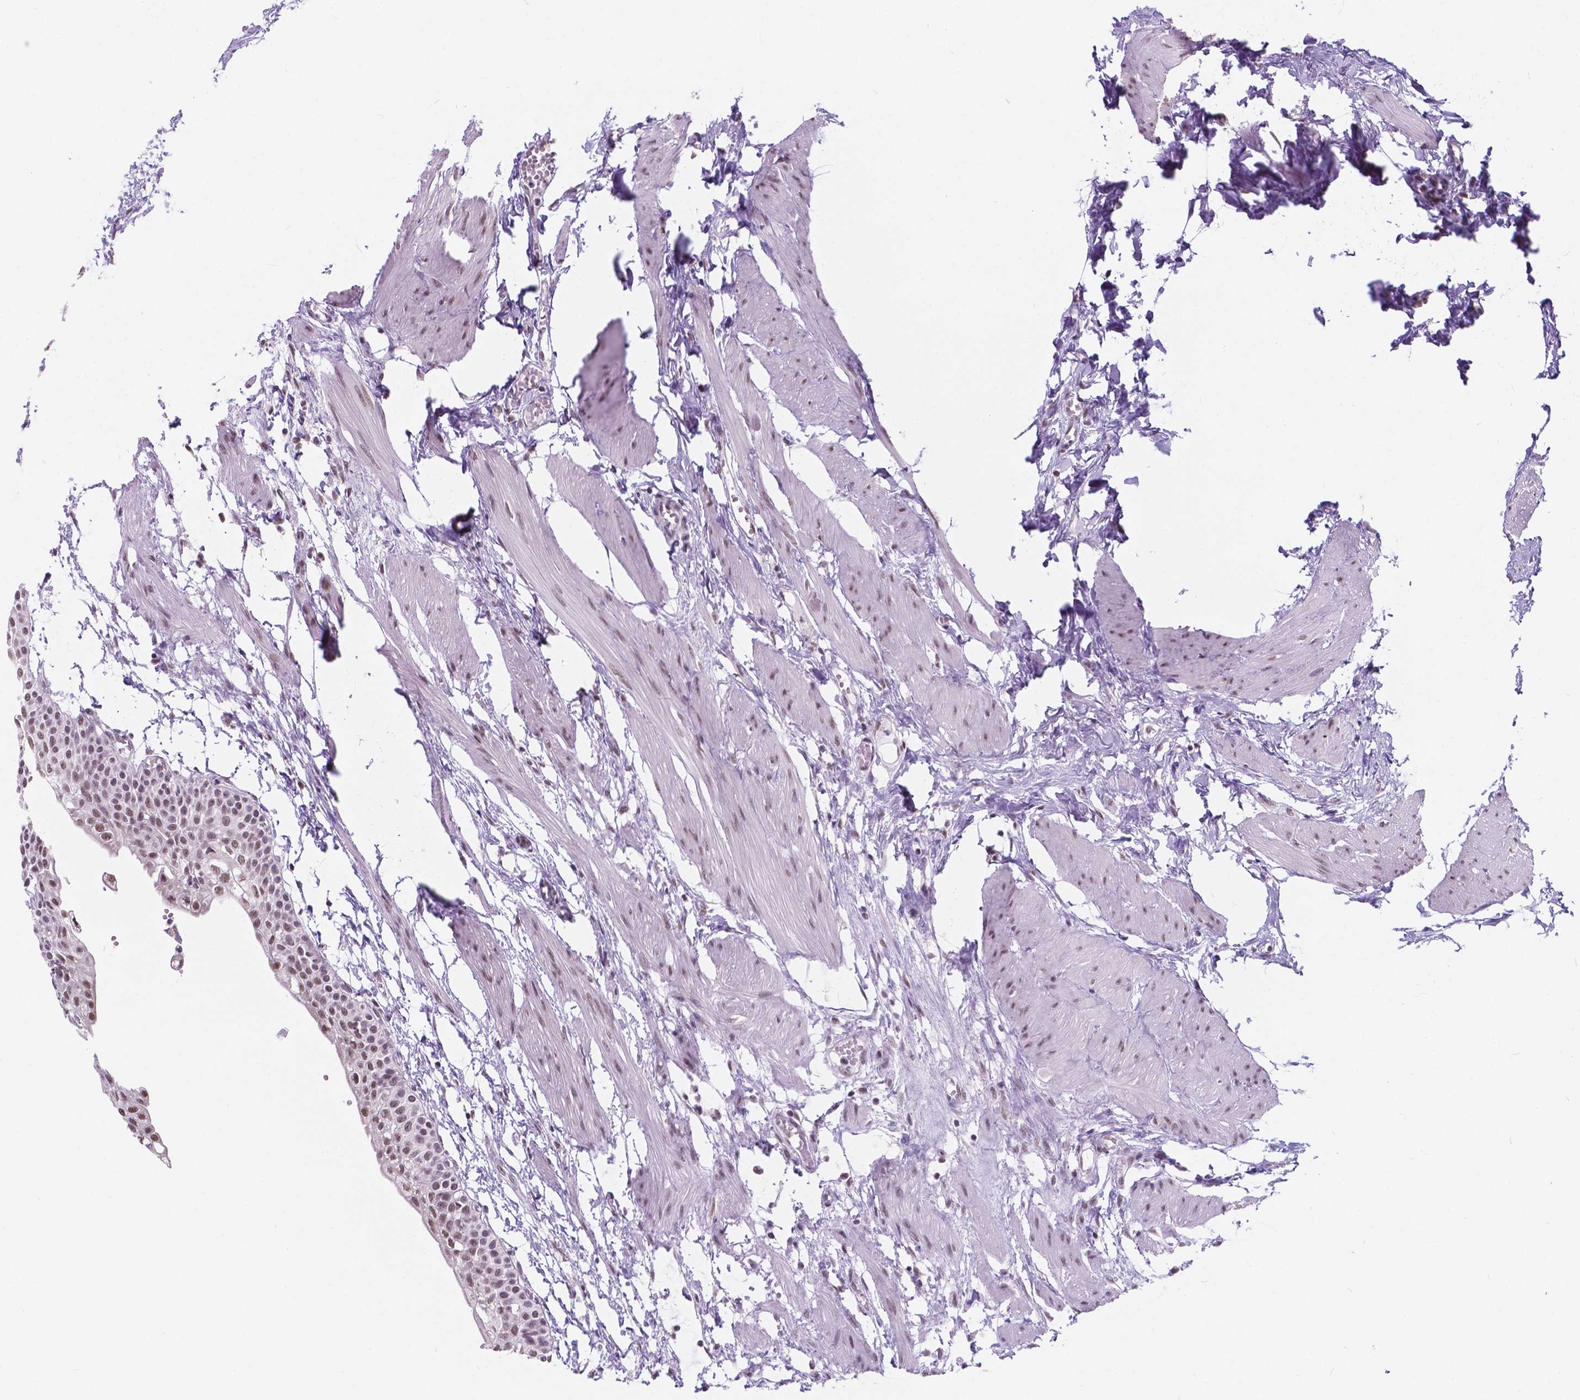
{"staining": {"intensity": "moderate", "quantity": ">75%", "location": "nuclear"}, "tissue": "urinary bladder", "cell_type": "Urothelial cells", "image_type": "normal", "snomed": [{"axis": "morphology", "description": "Normal tissue, NOS"}, {"axis": "topography", "description": "Urinary bladder"}, {"axis": "topography", "description": "Peripheral nerve tissue"}], "caption": "Immunohistochemistry (IHC) staining of benign urinary bladder, which demonstrates medium levels of moderate nuclear expression in approximately >75% of urothelial cells indicating moderate nuclear protein expression. The staining was performed using DAB (3,3'-diaminobenzidine) (brown) for protein detection and nuclei were counterstained in hematoxylin (blue).", "gene": "BCAS2", "patient": {"sex": "male", "age": 55}}